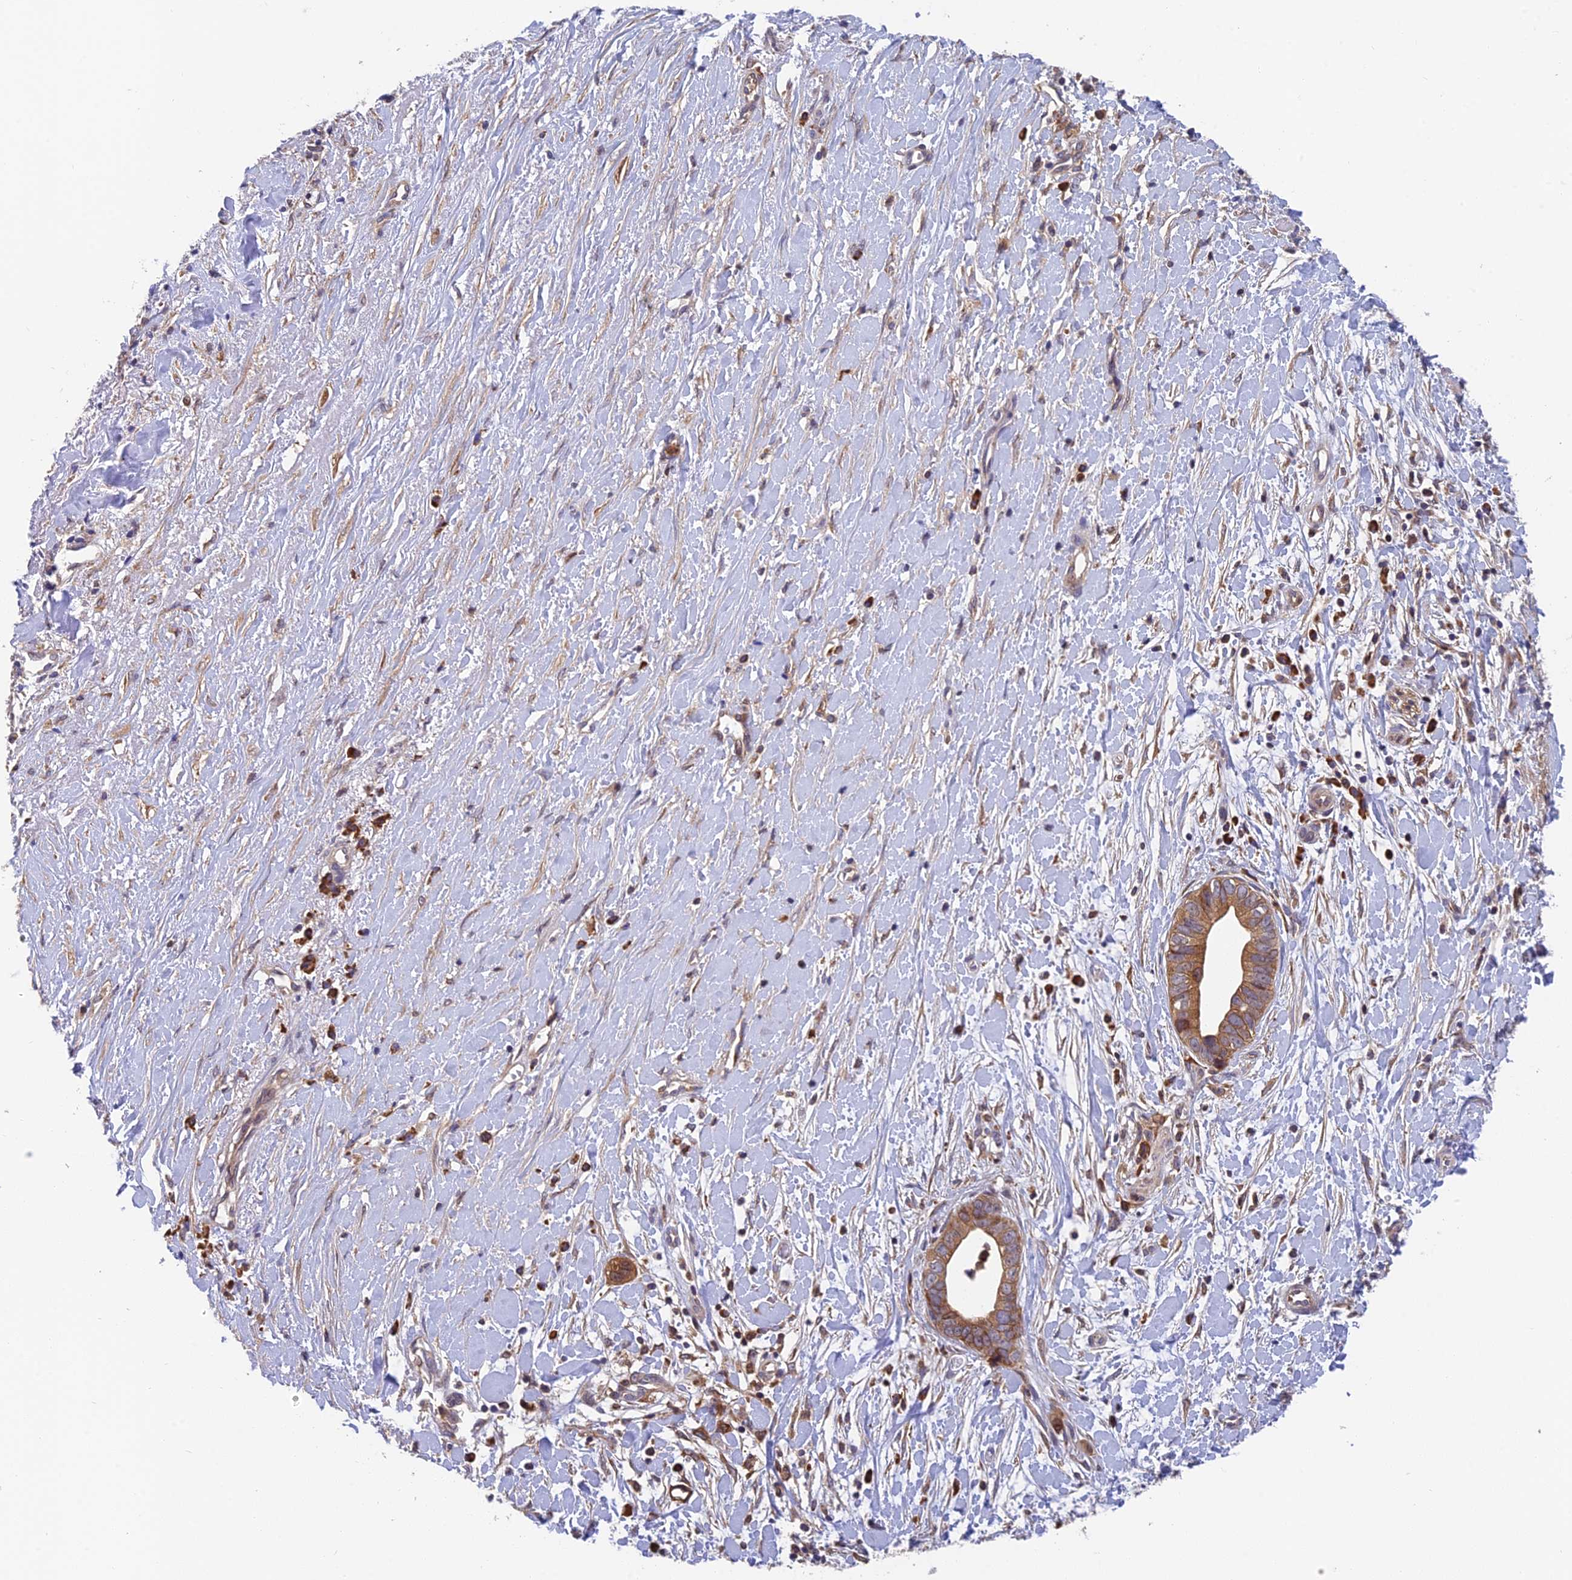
{"staining": {"intensity": "moderate", "quantity": ">75%", "location": "cytoplasmic/membranous"}, "tissue": "liver cancer", "cell_type": "Tumor cells", "image_type": "cancer", "snomed": [{"axis": "morphology", "description": "Cholangiocarcinoma"}, {"axis": "topography", "description": "Liver"}], "caption": "IHC histopathology image of neoplastic tissue: cholangiocarcinoma (liver) stained using immunohistochemistry reveals medium levels of moderate protein expression localized specifically in the cytoplasmic/membranous of tumor cells, appearing as a cytoplasmic/membranous brown color.", "gene": "IPO5", "patient": {"sex": "female", "age": 79}}